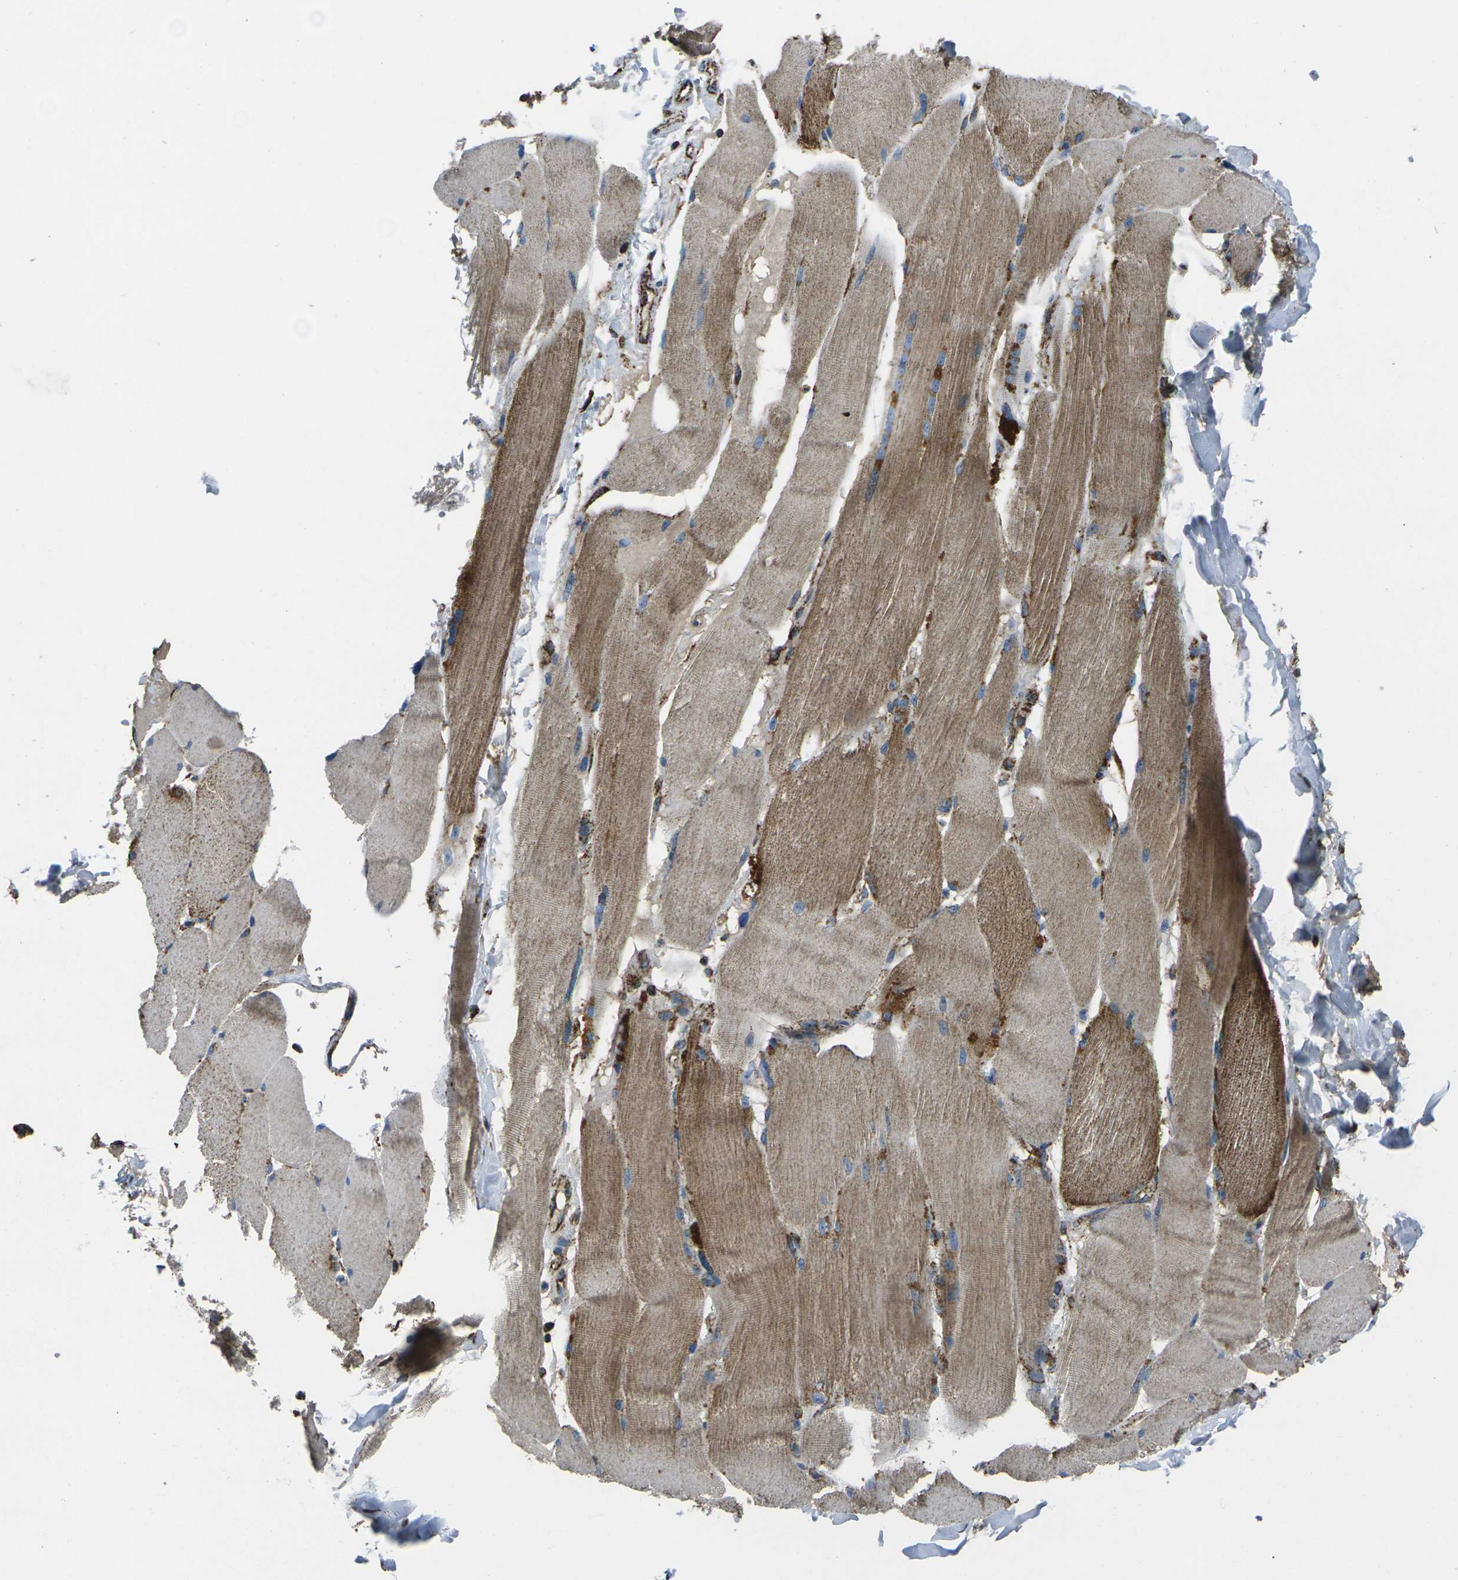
{"staining": {"intensity": "moderate", "quantity": "25%-75%", "location": "cytoplasmic/membranous"}, "tissue": "skeletal muscle", "cell_type": "Myocytes", "image_type": "normal", "snomed": [{"axis": "morphology", "description": "Normal tissue, NOS"}, {"axis": "topography", "description": "Skin"}, {"axis": "topography", "description": "Skeletal muscle"}], "caption": "Immunohistochemical staining of unremarkable skeletal muscle displays moderate cytoplasmic/membranous protein staining in approximately 25%-75% of myocytes. (Brightfield microscopy of DAB IHC at high magnification).", "gene": "KLHL5", "patient": {"sex": "male", "age": 83}}